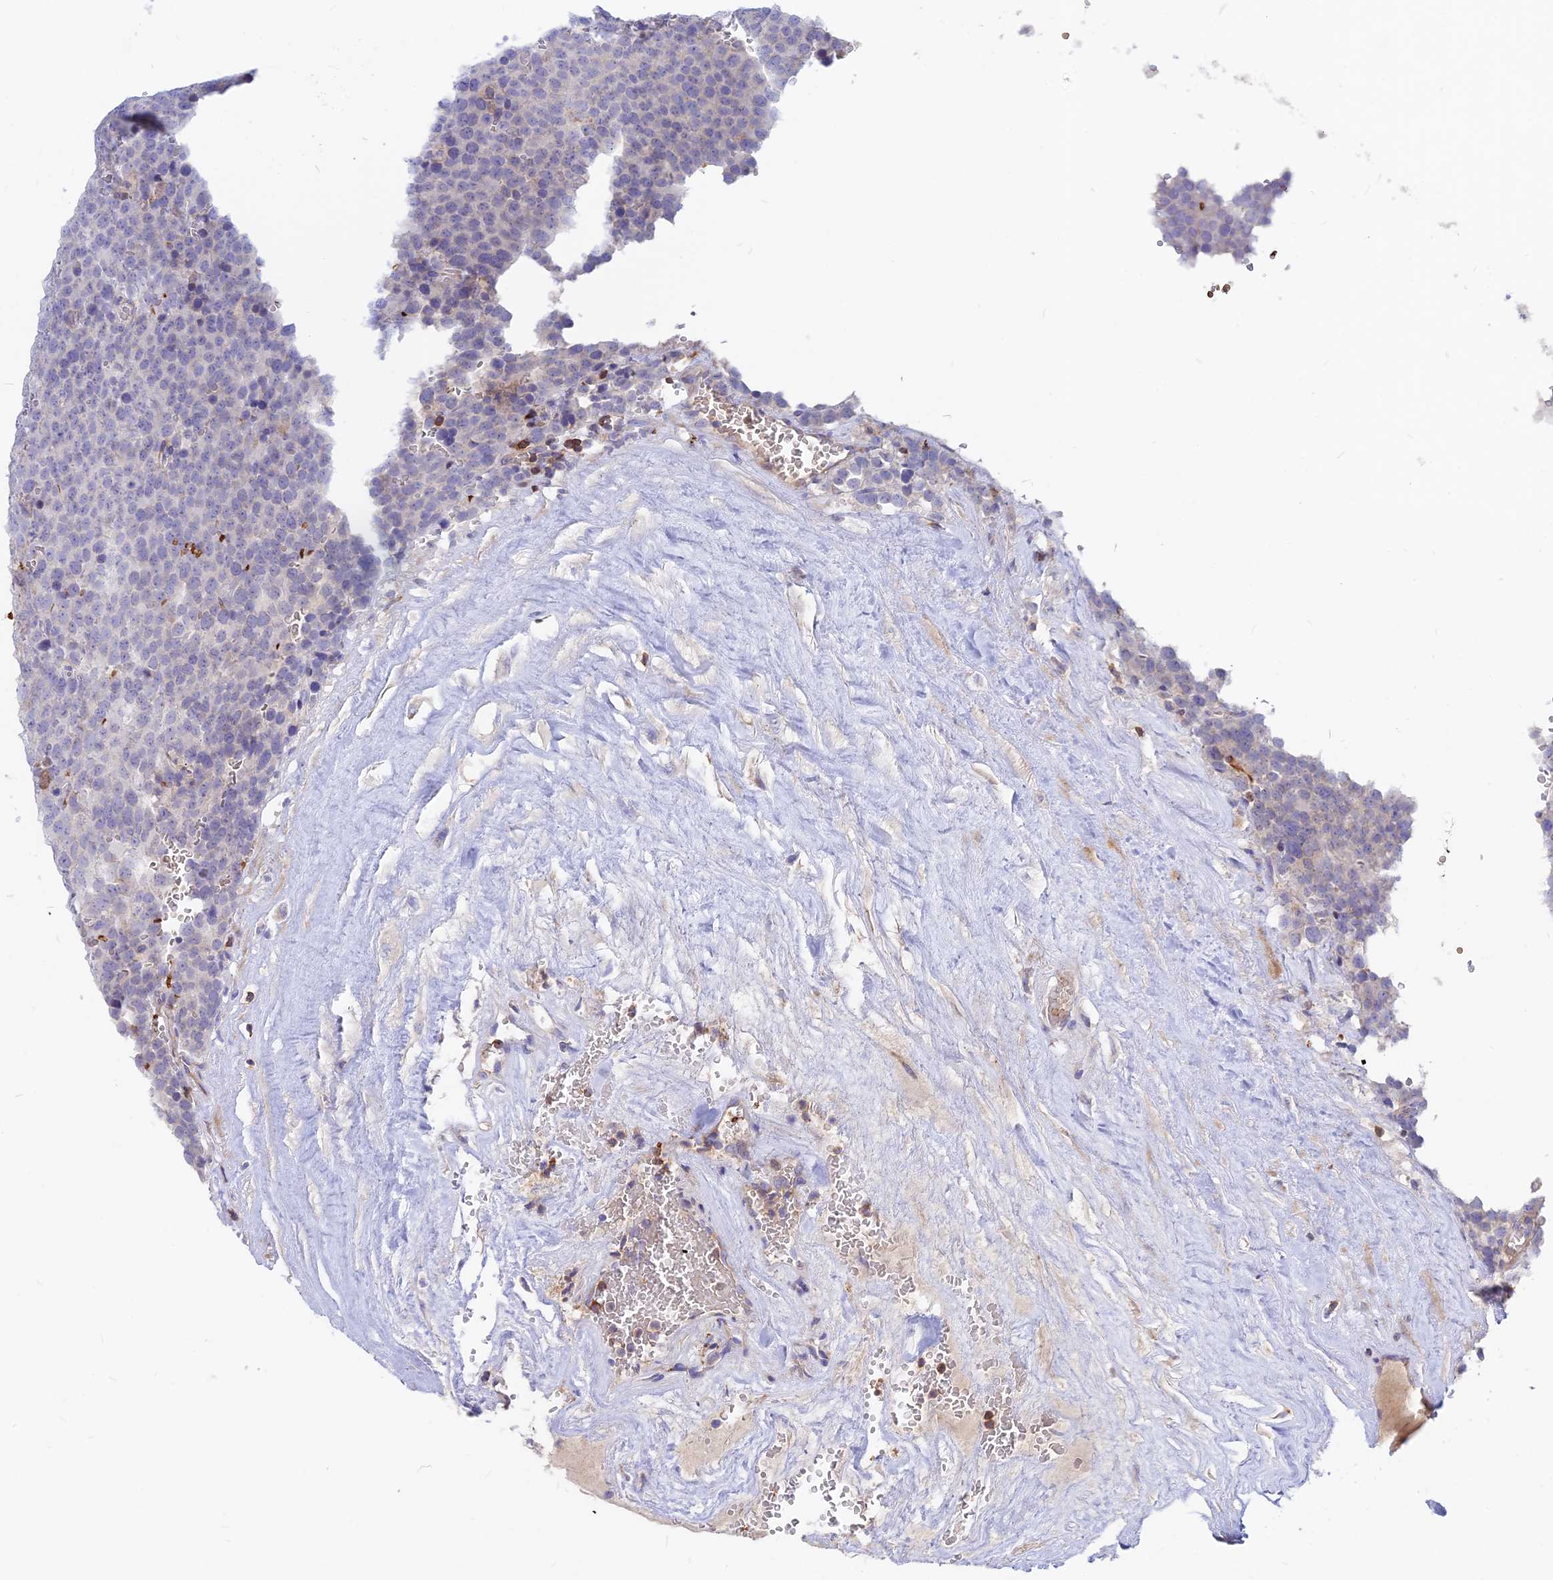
{"staining": {"intensity": "negative", "quantity": "none", "location": "none"}, "tissue": "testis cancer", "cell_type": "Tumor cells", "image_type": "cancer", "snomed": [{"axis": "morphology", "description": "Seminoma, NOS"}, {"axis": "topography", "description": "Testis"}], "caption": "The image shows no staining of tumor cells in testis cancer (seminoma). The staining is performed using DAB (3,3'-diaminobenzidine) brown chromogen with nuclei counter-stained in using hematoxylin.", "gene": "DENND2D", "patient": {"sex": "male", "age": 71}}